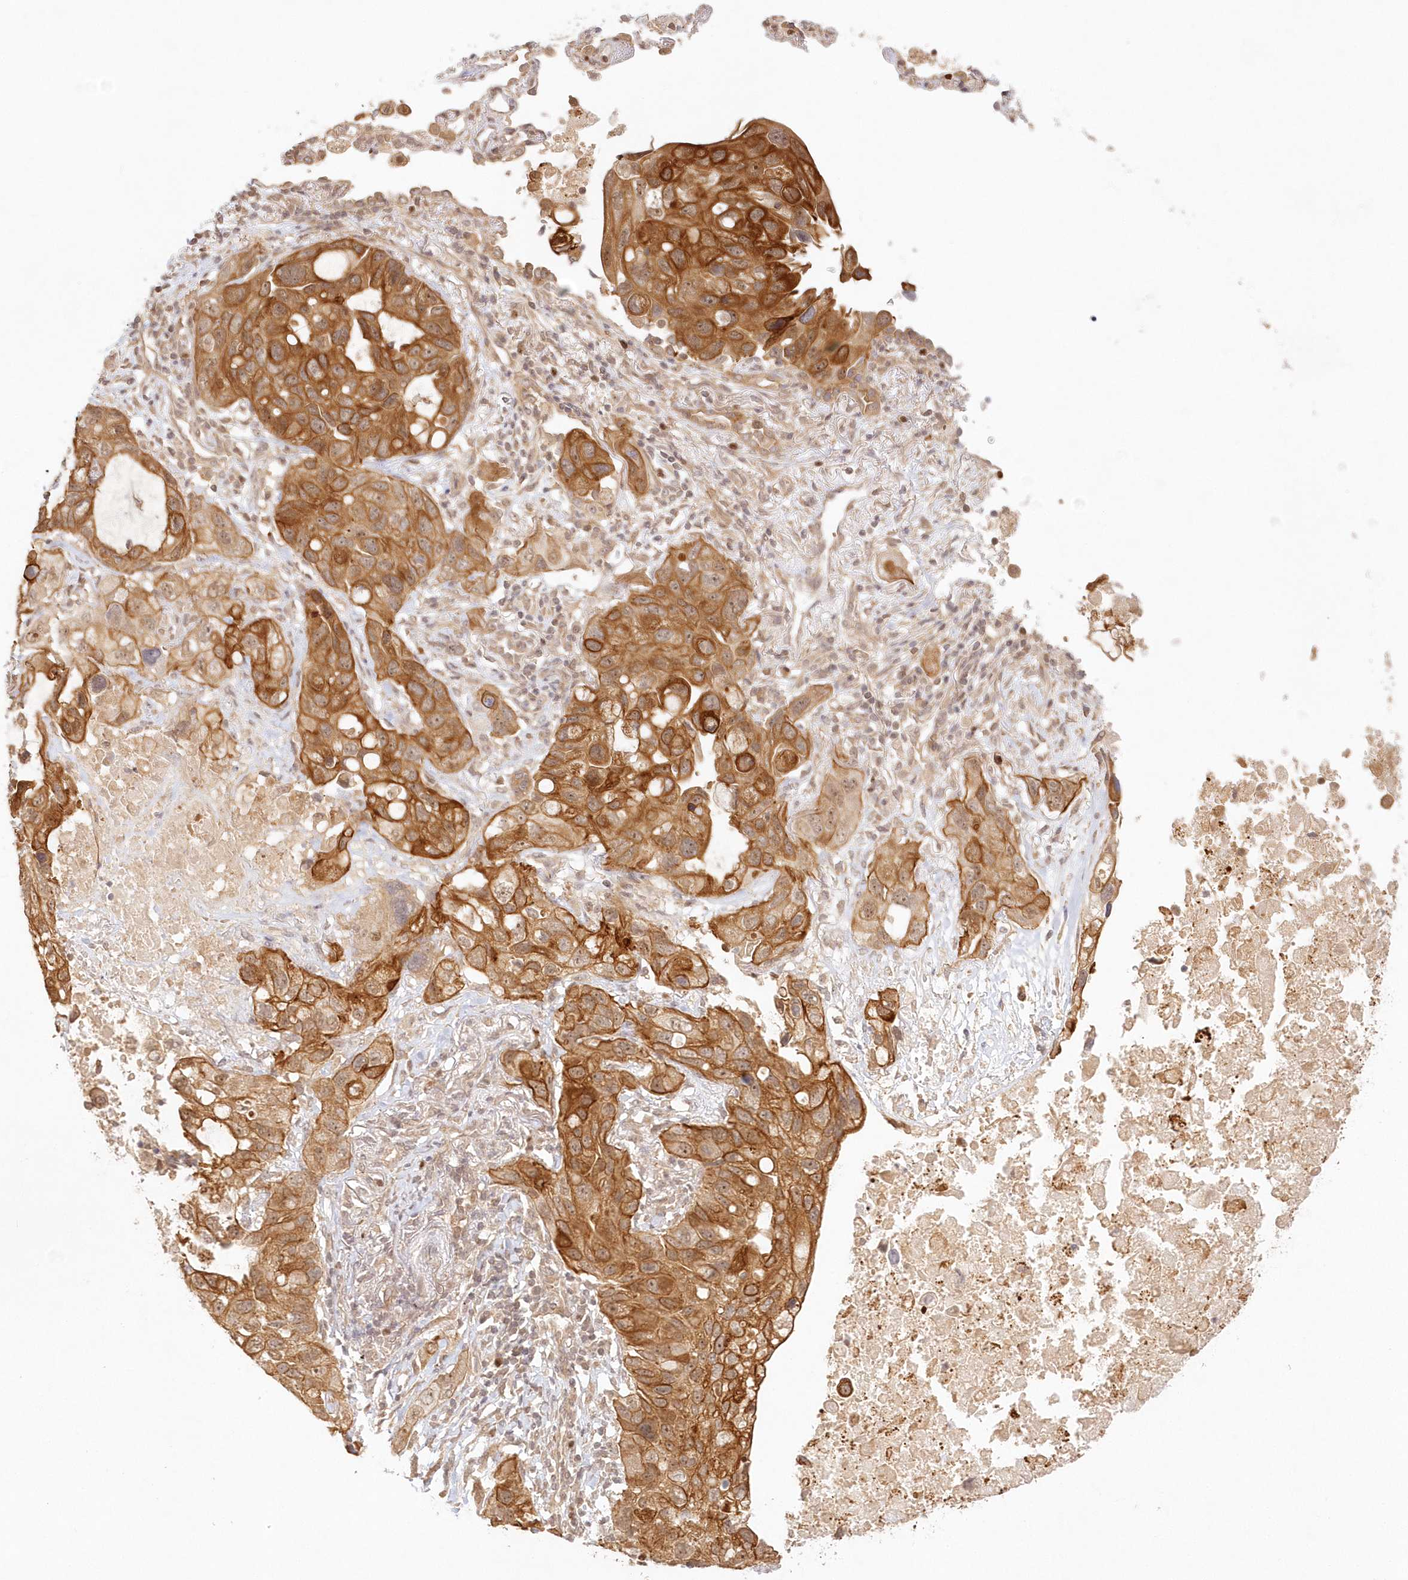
{"staining": {"intensity": "strong", "quantity": ">75%", "location": "cytoplasmic/membranous"}, "tissue": "lung cancer", "cell_type": "Tumor cells", "image_type": "cancer", "snomed": [{"axis": "morphology", "description": "Squamous cell carcinoma, NOS"}, {"axis": "topography", "description": "Lung"}], "caption": "Immunohistochemical staining of human squamous cell carcinoma (lung) shows high levels of strong cytoplasmic/membranous protein positivity in about >75% of tumor cells. (DAB (3,3'-diaminobenzidine) IHC, brown staining for protein, blue staining for nuclei).", "gene": "KIAA0232", "patient": {"sex": "female", "age": 73}}